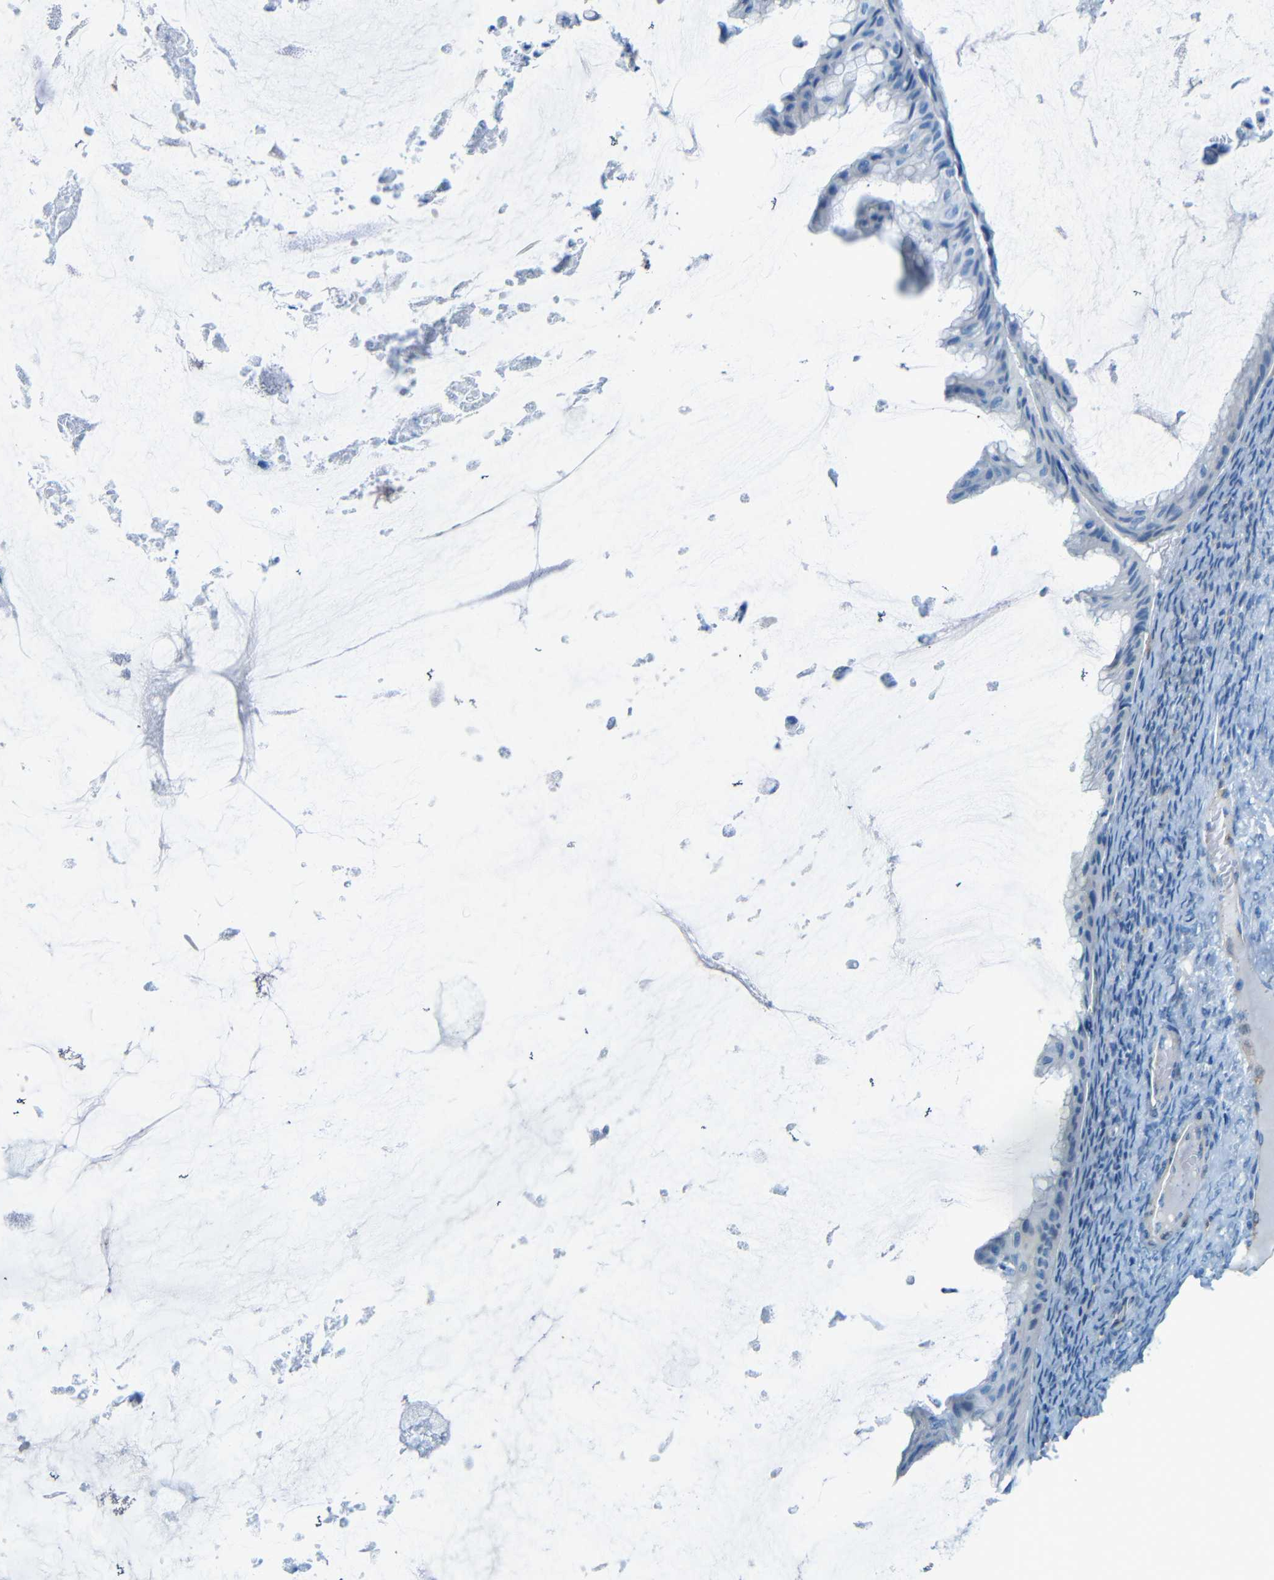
{"staining": {"intensity": "negative", "quantity": "none", "location": "none"}, "tissue": "ovarian cancer", "cell_type": "Tumor cells", "image_type": "cancer", "snomed": [{"axis": "morphology", "description": "Cystadenocarcinoma, mucinous, NOS"}, {"axis": "topography", "description": "Ovary"}], "caption": "High magnification brightfield microscopy of ovarian mucinous cystadenocarcinoma stained with DAB (brown) and counterstained with hematoxylin (blue): tumor cells show no significant expression.", "gene": "MAP2", "patient": {"sex": "female", "age": 61}}